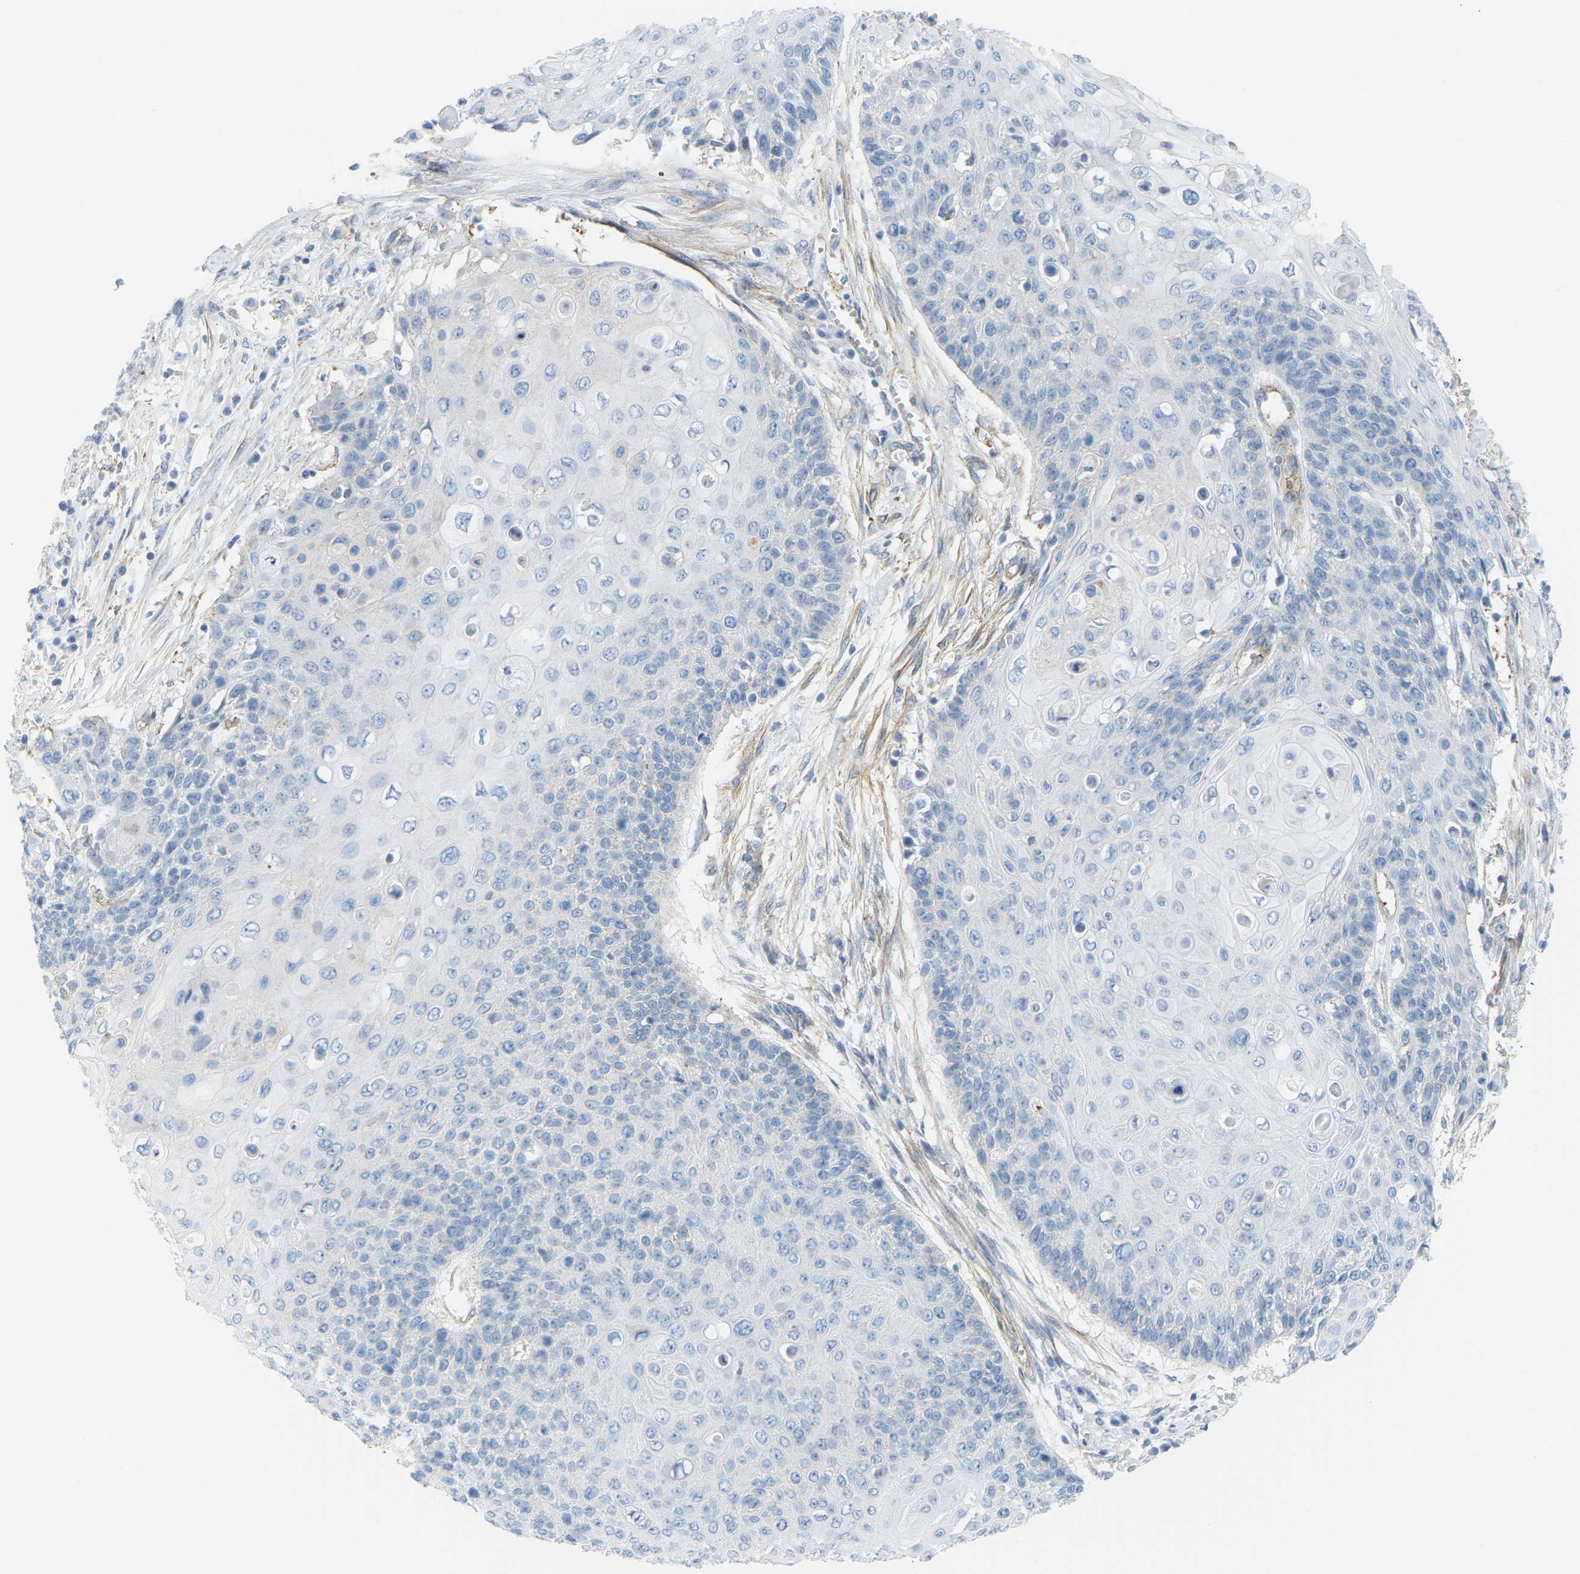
{"staining": {"intensity": "negative", "quantity": "none", "location": "none"}, "tissue": "cervical cancer", "cell_type": "Tumor cells", "image_type": "cancer", "snomed": [{"axis": "morphology", "description": "Squamous cell carcinoma, NOS"}, {"axis": "topography", "description": "Cervix"}], "caption": "Tumor cells are negative for protein expression in human squamous cell carcinoma (cervical).", "gene": "MYL3", "patient": {"sex": "female", "age": 39}}